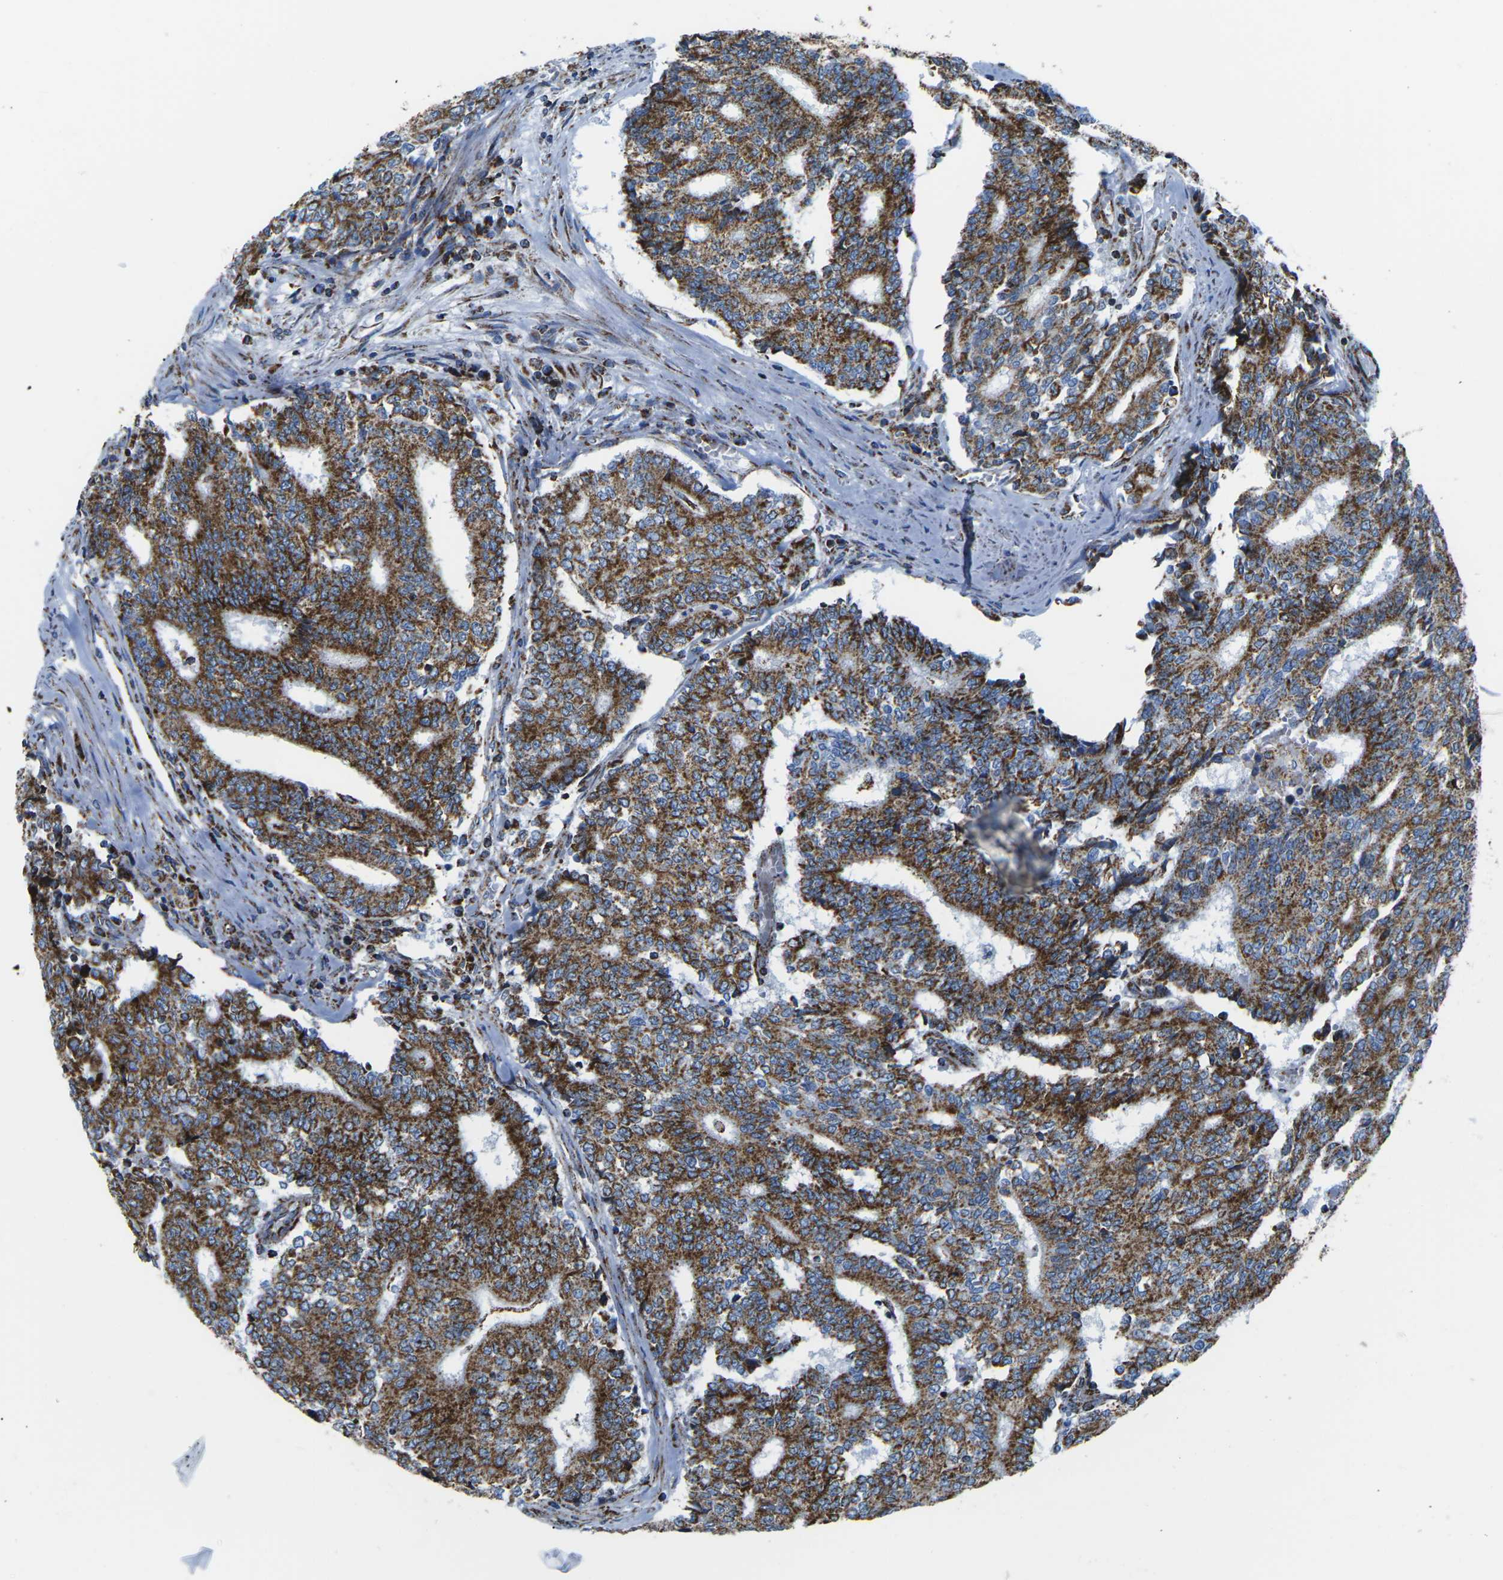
{"staining": {"intensity": "strong", "quantity": ">75%", "location": "cytoplasmic/membranous"}, "tissue": "prostate cancer", "cell_type": "Tumor cells", "image_type": "cancer", "snomed": [{"axis": "morphology", "description": "Normal tissue, NOS"}, {"axis": "morphology", "description": "Adenocarcinoma, High grade"}, {"axis": "topography", "description": "Prostate"}, {"axis": "topography", "description": "Seminal veicle"}], "caption": "An immunohistochemistry (IHC) micrograph of neoplastic tissue is shown. Protein staining in brown labels strong cytoplasmic/membranous positivity in adenocarcinoma (high-grade) (prostate) within tumor cells.", "gene": "MT-CO2", "patient": {"sex": "male", "age": 55}}